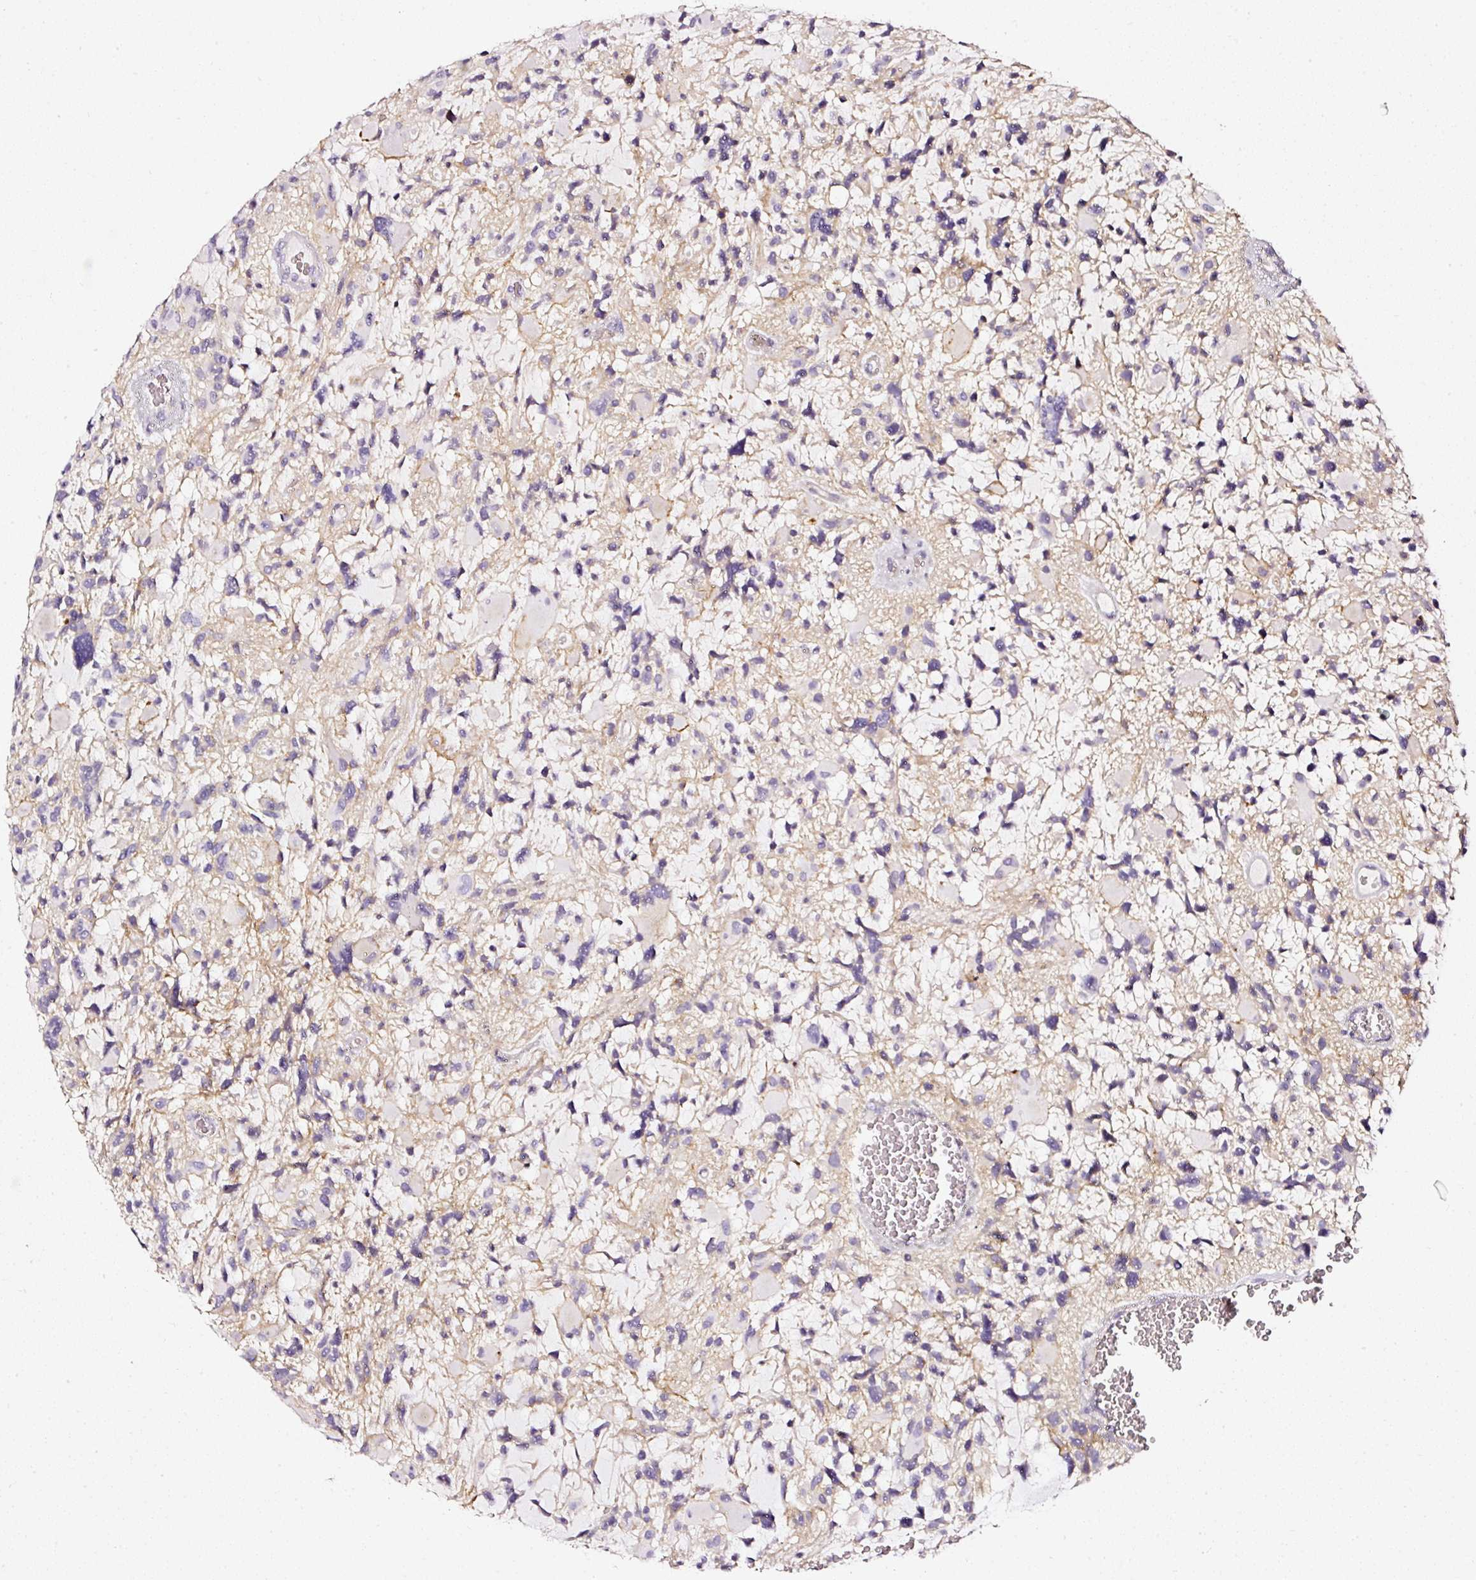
{"staining": {"intensity": "negative", "quantity": "none", "location": "none"}, "tissue": "glioma", "cell_type": "Tumor cells", "image_type": "cancer", "snomed": [{"axis": "morphology", "description": "Glioma, malignant, High grade"}, {"axis": "topography", "description": "Brain"}], "caption": "This is an immunohistochemistry (IHC) micrograph of glioma. There is no positivity in tumor cells.", "gene": "CD47", "patient": {"sex": "female", "age": 11}}